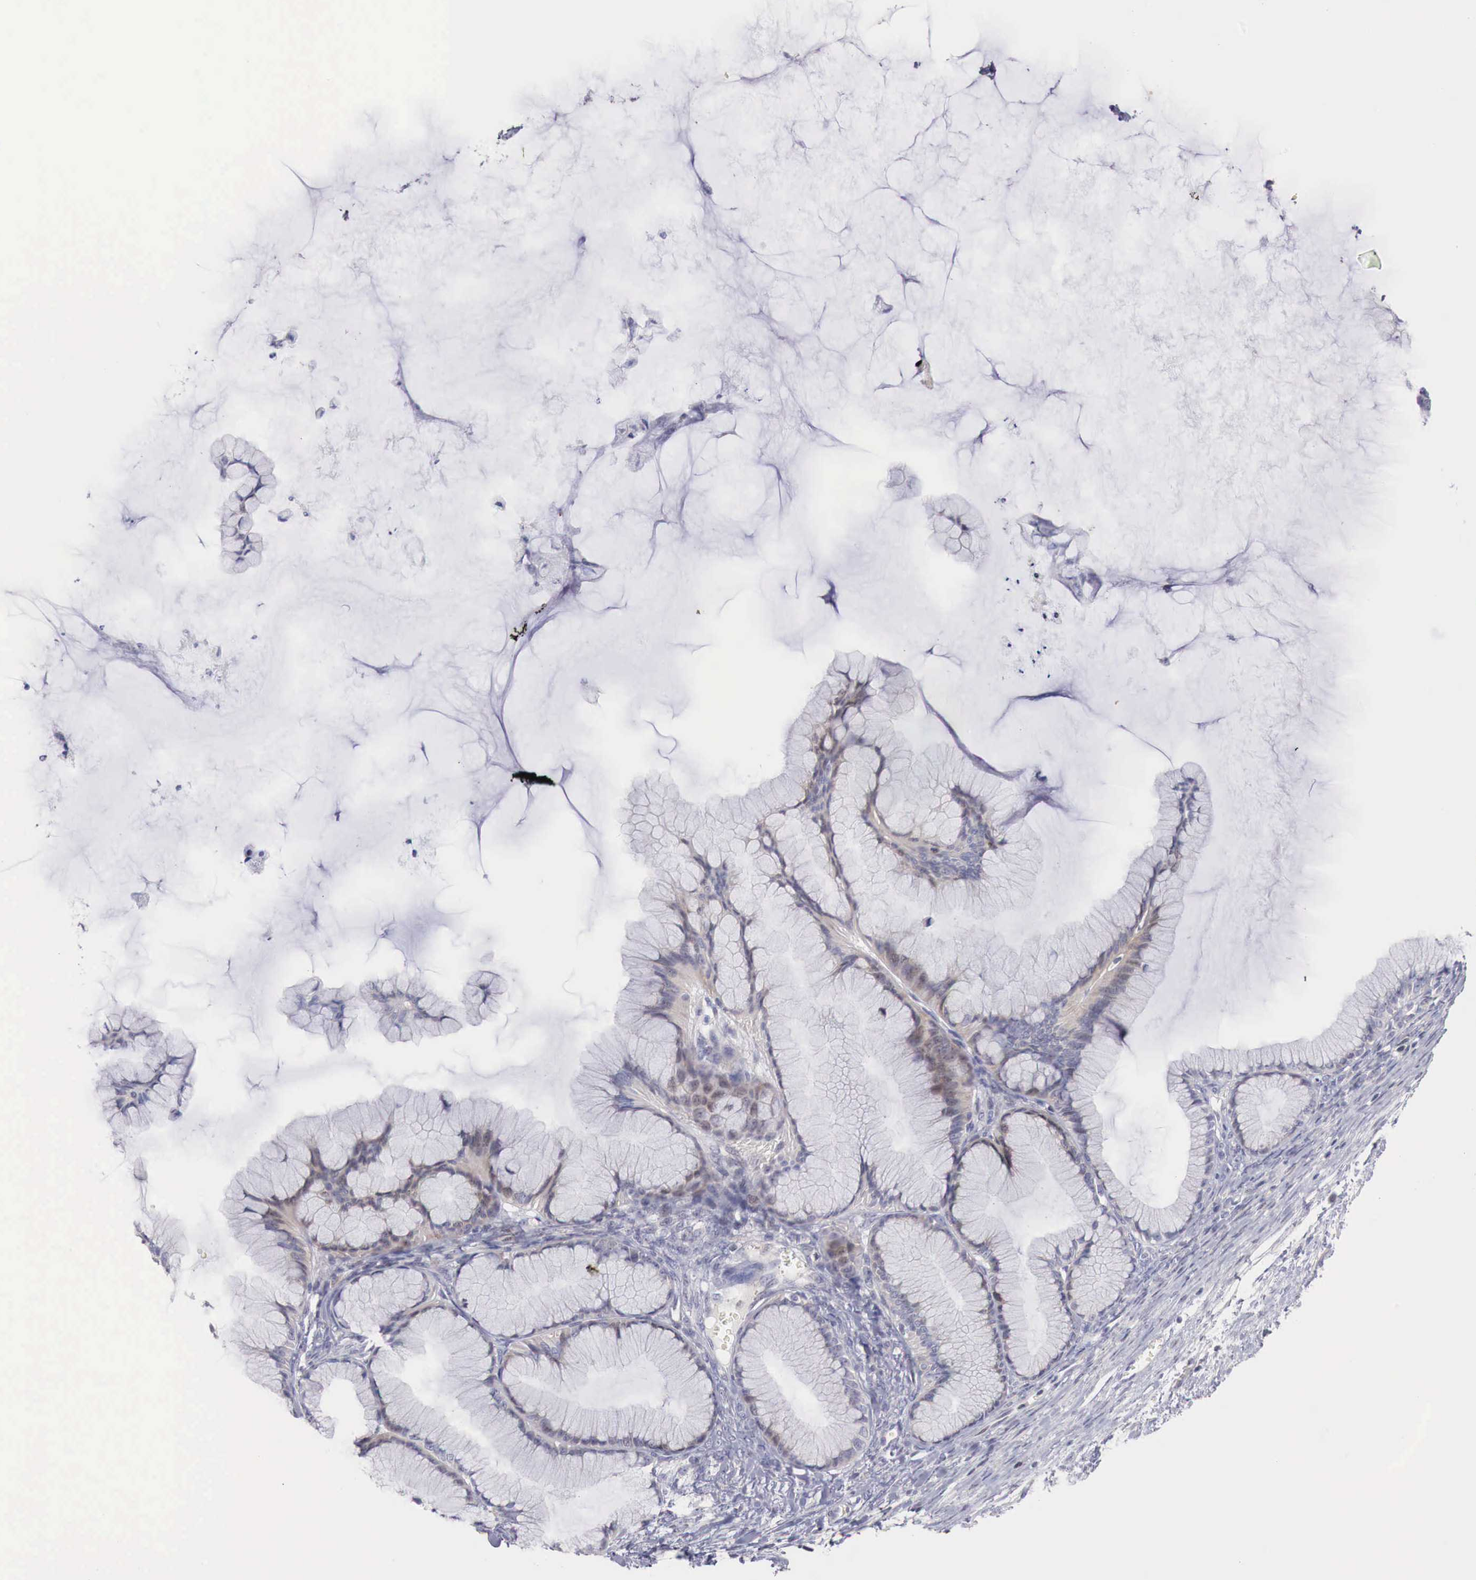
{"staining": {"intensity": "moderate", "quantity": "25%-75%", "location": "nuclear"}, "tissue": "ovarian cancer", "cell_type": "Tumor cells", "image_type": "cancer", "snomed": [{"axis": "morphology", "description": "Cystadenocarcinoma, mucinous, NOS"}, {"axis": "topography", "description": "Ovary"}], "caption": "Brown immunohistochemical staining in mucinous cystadenocarcinoma (ovarian) exhibits moderate nuclear staining in approximately 25%-75% of tumor cells.", "gene": "CLCN5", "patient": {"sex": "female", "age": 41}}